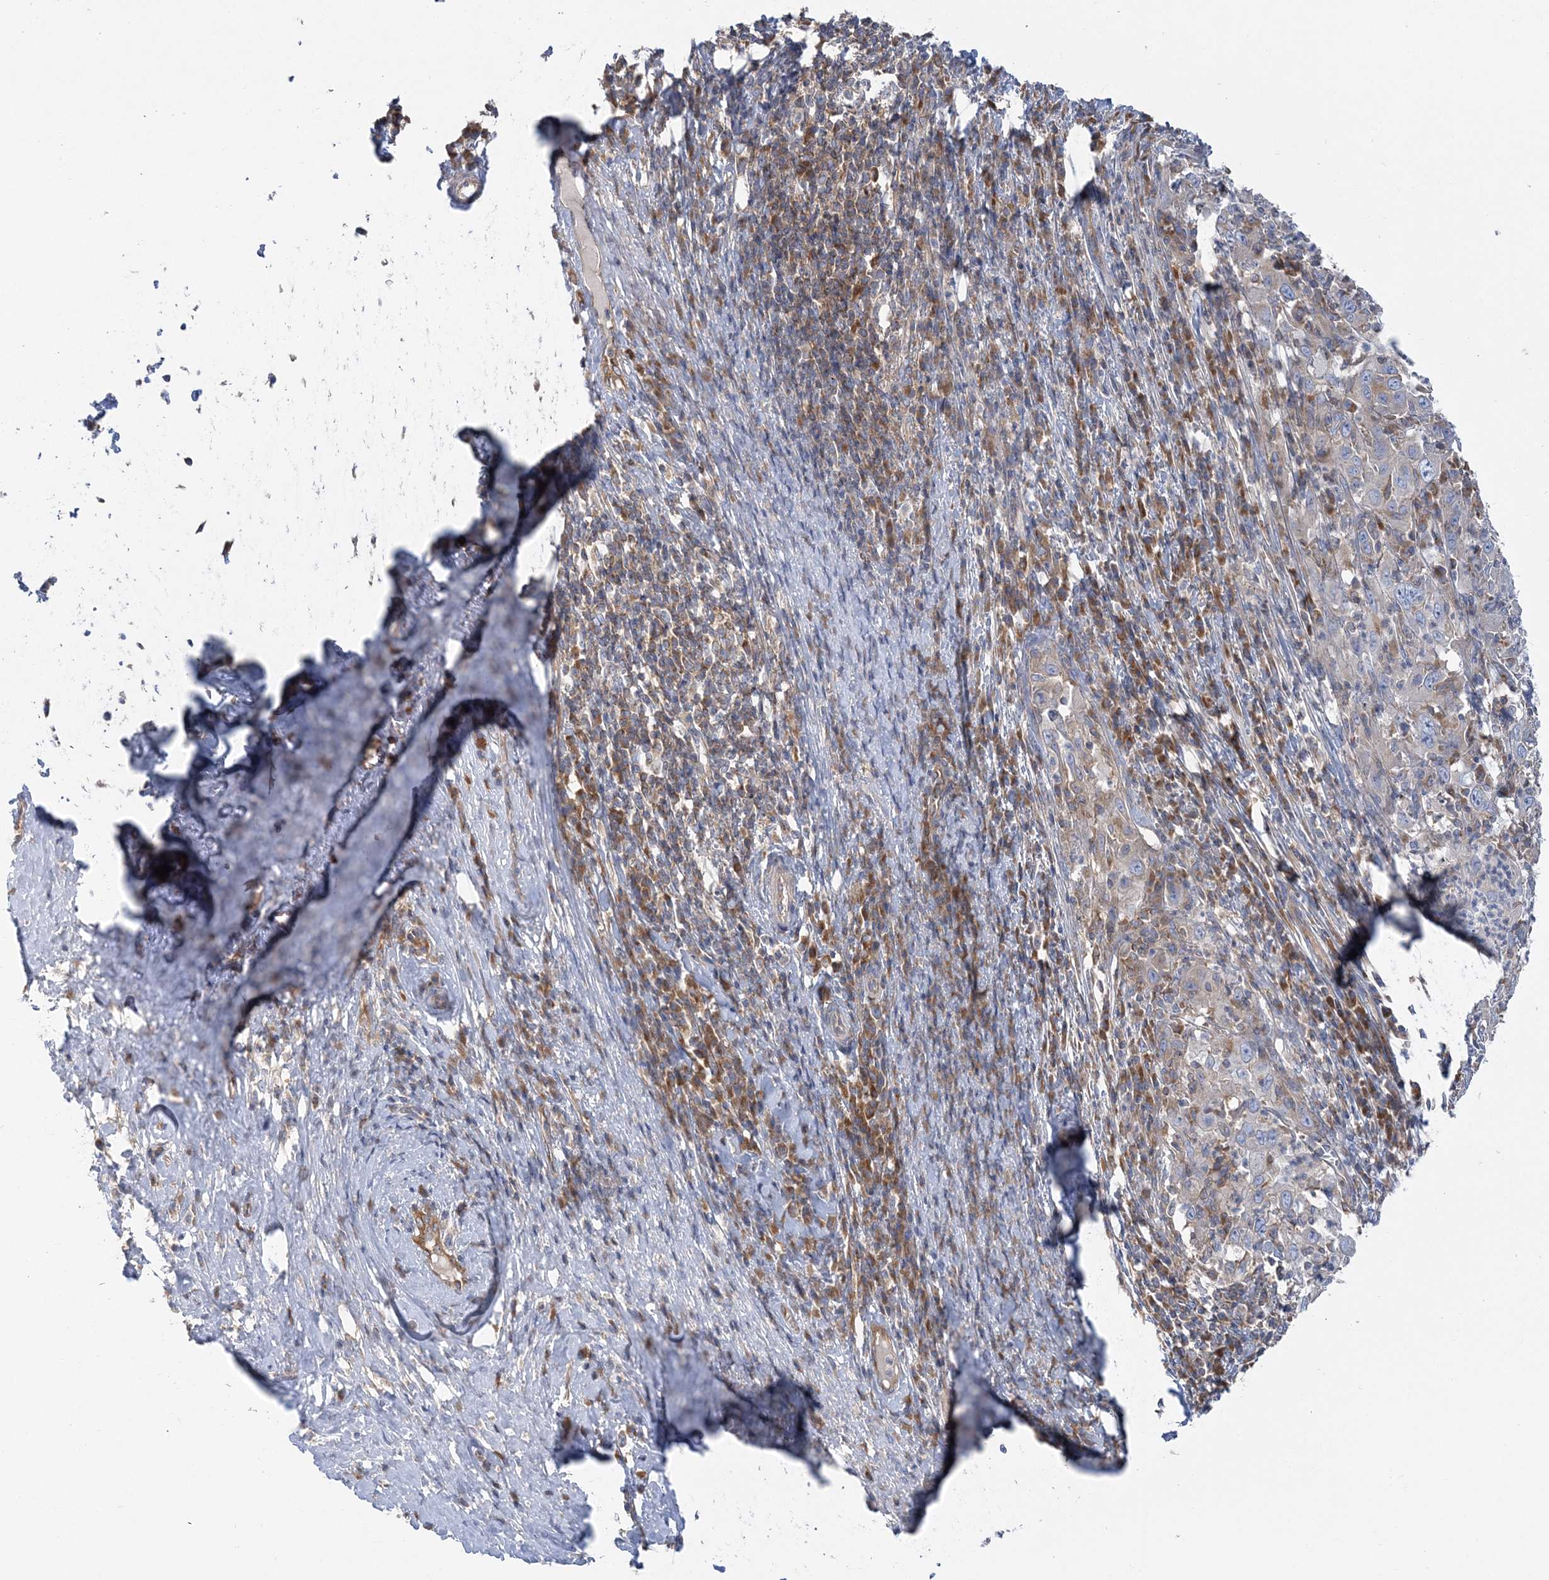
{"staining": {"intensity": "negative", "quantity": "none", "location": "none"}, "tissue": "cervical cancer", "cell_type": "Tumor cells", "image_type": "cancer", "snomed": [{"axis": "morphology", "description": "Squamous cell carcinoma, NOS"}, {"axis": "topography", "description": "Cervix"}], "caption": "High magnification brightfield microscopy of cervical cancer (squamous cell carcinoma) stained with DAB (3,3'-diaminobenzidine) (brown) and counterstained with hematoxylin (blue): tumor cells show no significant expression.", "gene": "FAM114A2", "patient": {"sex": "female", "age": 46}}